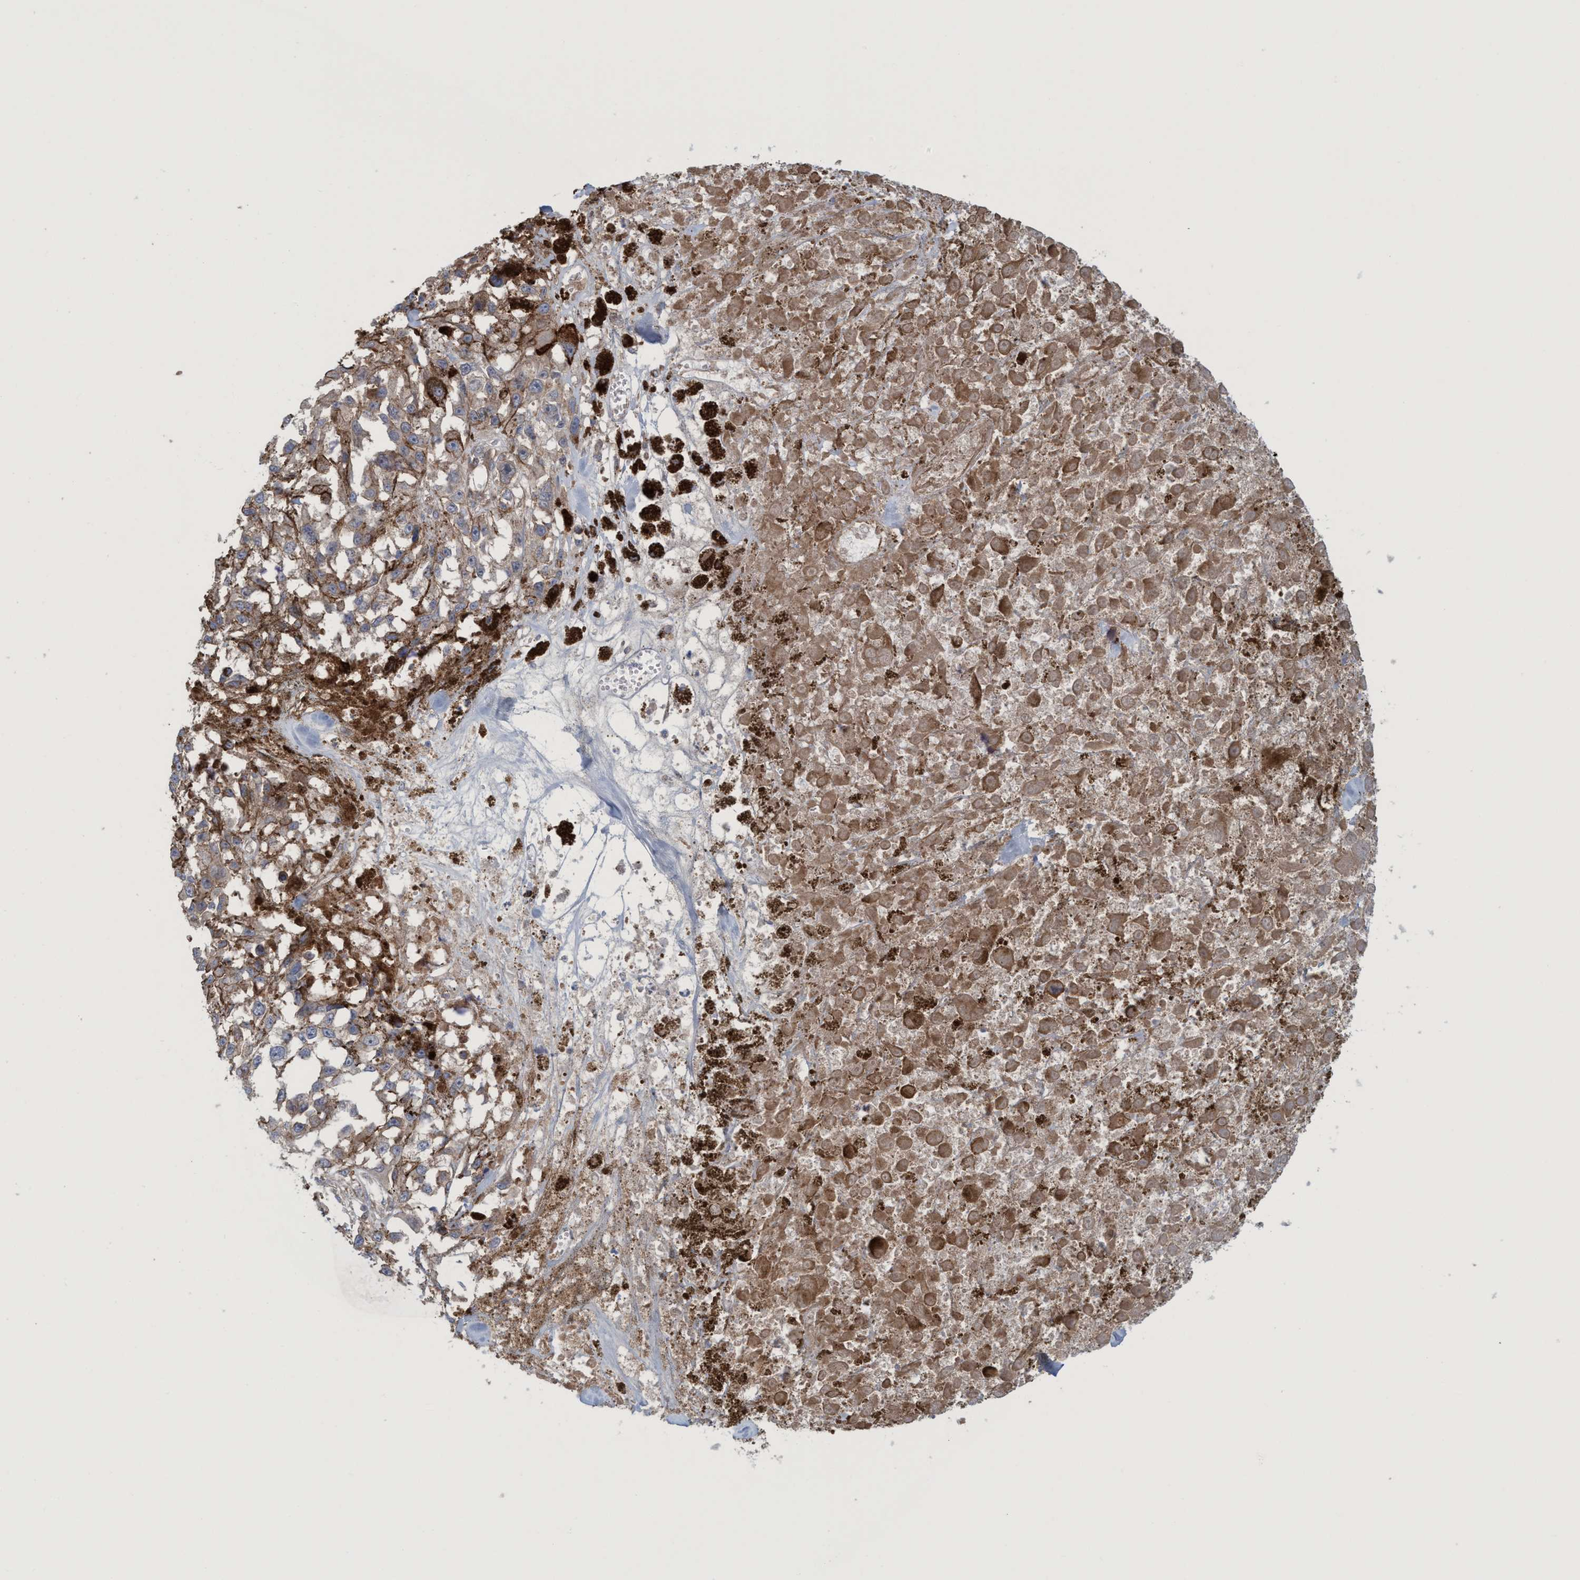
{"staining": {"intensity": "weak", "quantity": ">75%", "location": "cytoplasmic/membranous"}, "tissue": "melanoma", "cell_type": "Tumor cells", "image_type": "cancer", "snomed": [{"axis": "morphology", "description": "Malignant melanoma, Metastatic site"}, {"axis": "topography", "description": "Lymph node"}], "caption": "There is low levels of weak cytoplasmic/membranous expression in tumor cells of melanoma, as demonstrated by immunohistochemical staining (brown color).", "gene": "SPECC1", "patient": {"sex": "male", "age": 59}}